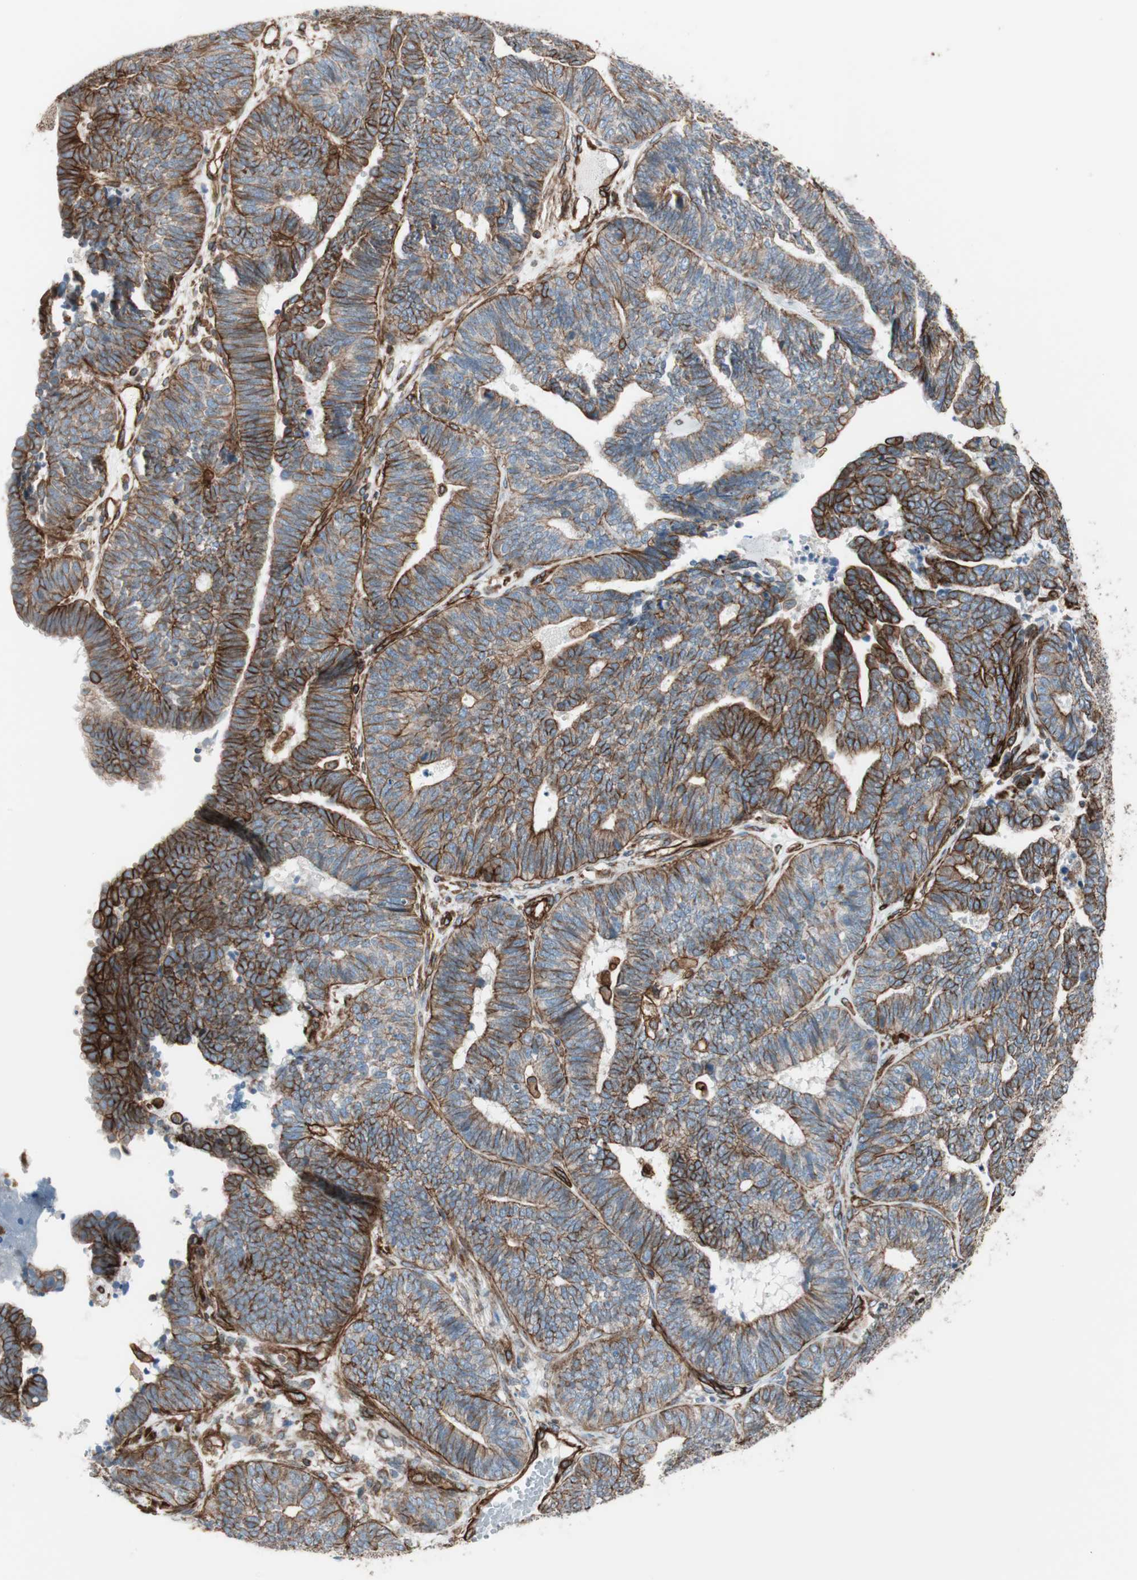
{"staining": {"intensity": "strong", "quantity": ">75%", "location": "cytoplasmic/membranous"}, "tissue": "endometrial cancer", "cell_type": "Tumor cells", "image_type": "cancer", "snomed": [{"axis": "morphology", "description": "Adenocarcinoma, NOS"}, {"axis": "topography", "description": "Endometrium"}], "caption": "Human endometrial cancer (adenocarcinoma) stained with a brown dye reveals strong cytoplasmic/membranous positive positivity in about >75% of tumor cells.", "gene": "TCTA", "patient": {"sex": "female", "age": 70}}